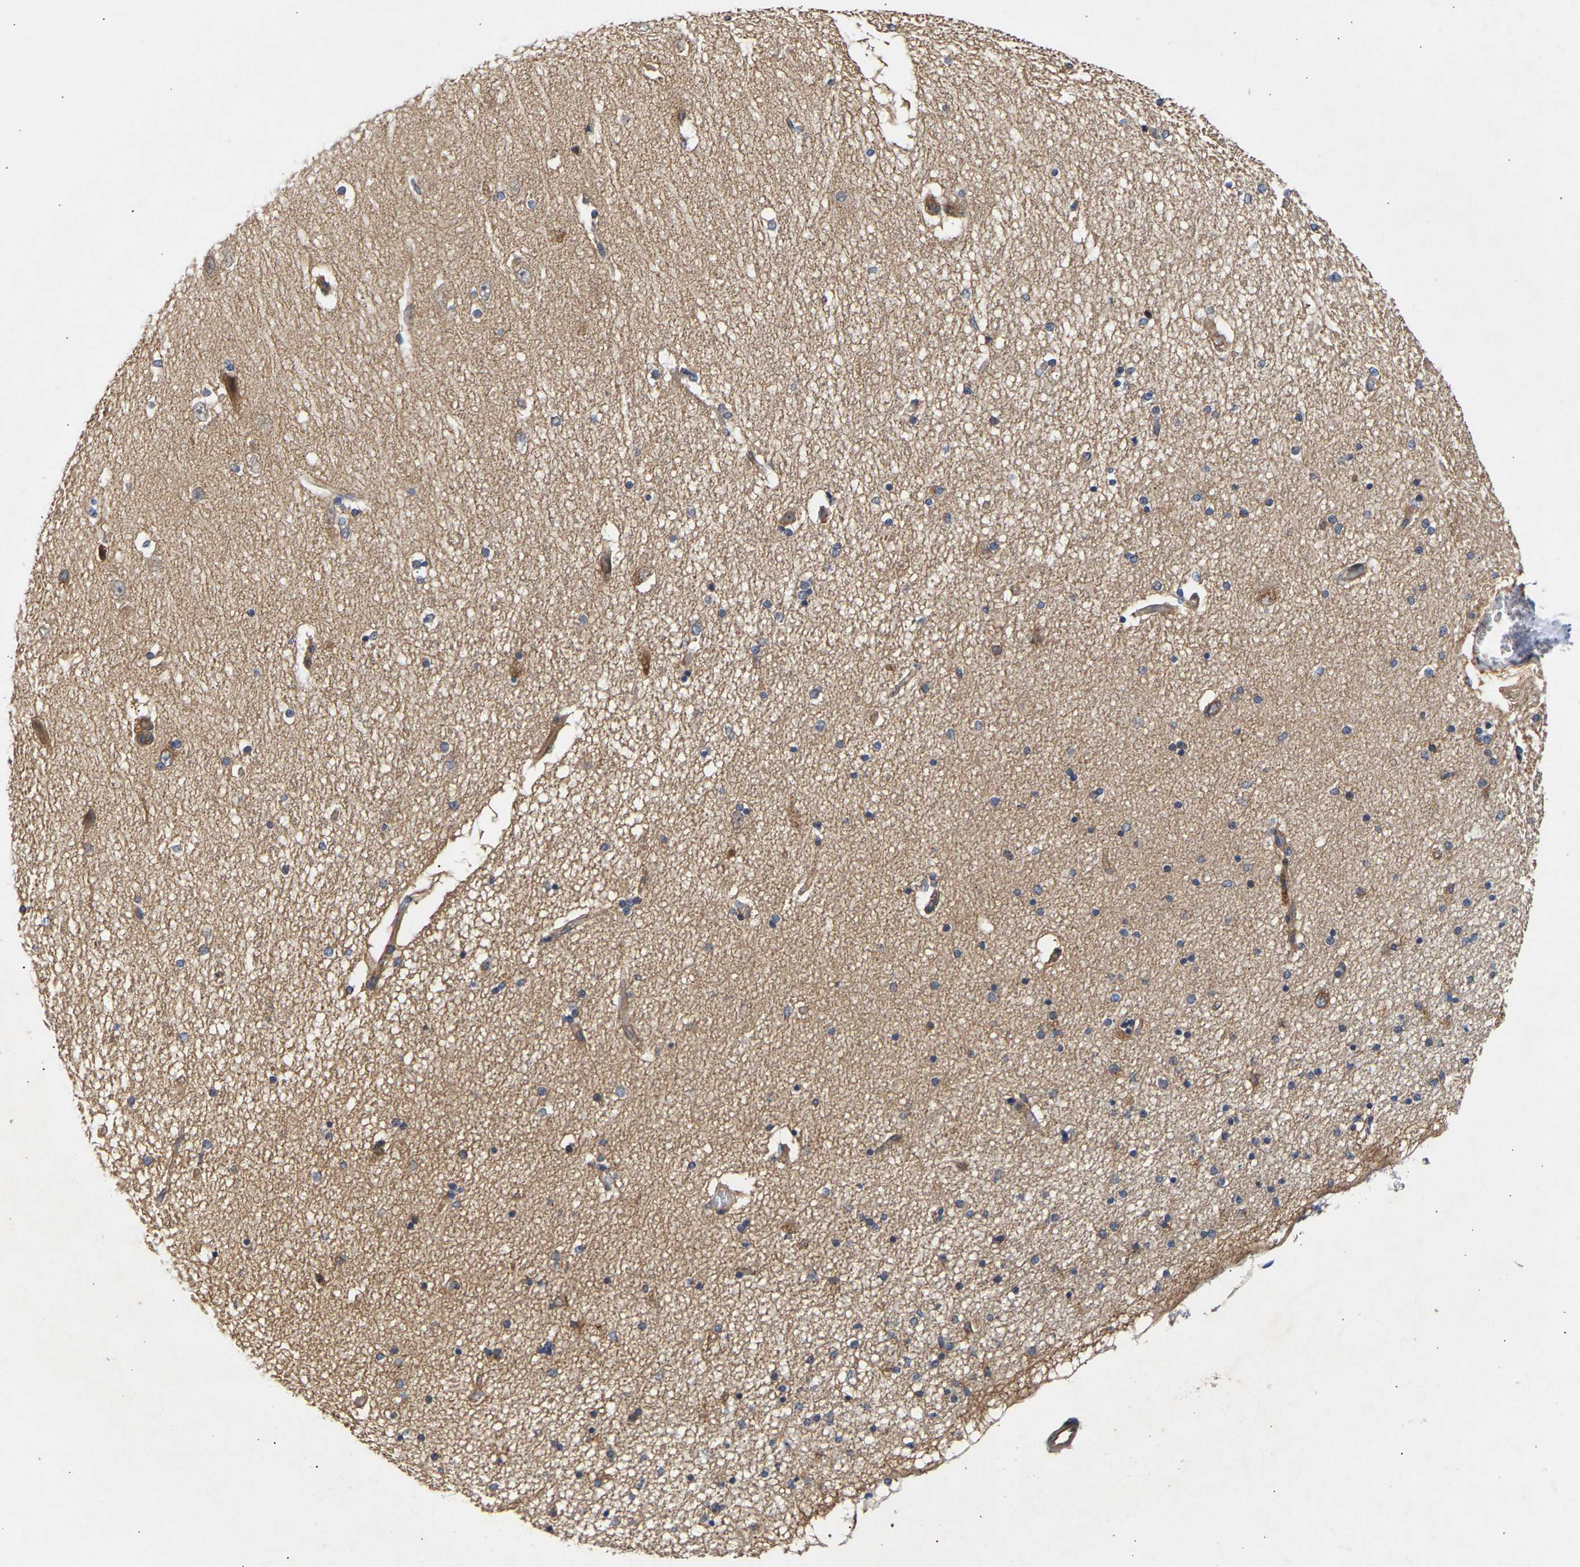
{"staining": {"intensity": "moderate", "quantity": "<25%", "location": "cytoplasmic/membranous"}, "tissue": "hippocampus", "cell_type": "Glial cells", "image_type": "normal", "snomed": [{"axis": "morphology", "description": "Normal tissue, NOS"}, {"axis": "topography", "description": "Hippocampus"}], "caption": "DAB (3,3'-diaminobenzidine) immunohistochemical staining of normal human hippocampus exhibits moderate cytoplasmic/membranous protein expression in approximately <25% of glial cells.", "gene": "KASH5", "patient": {"sex": "female", "age": 54}}